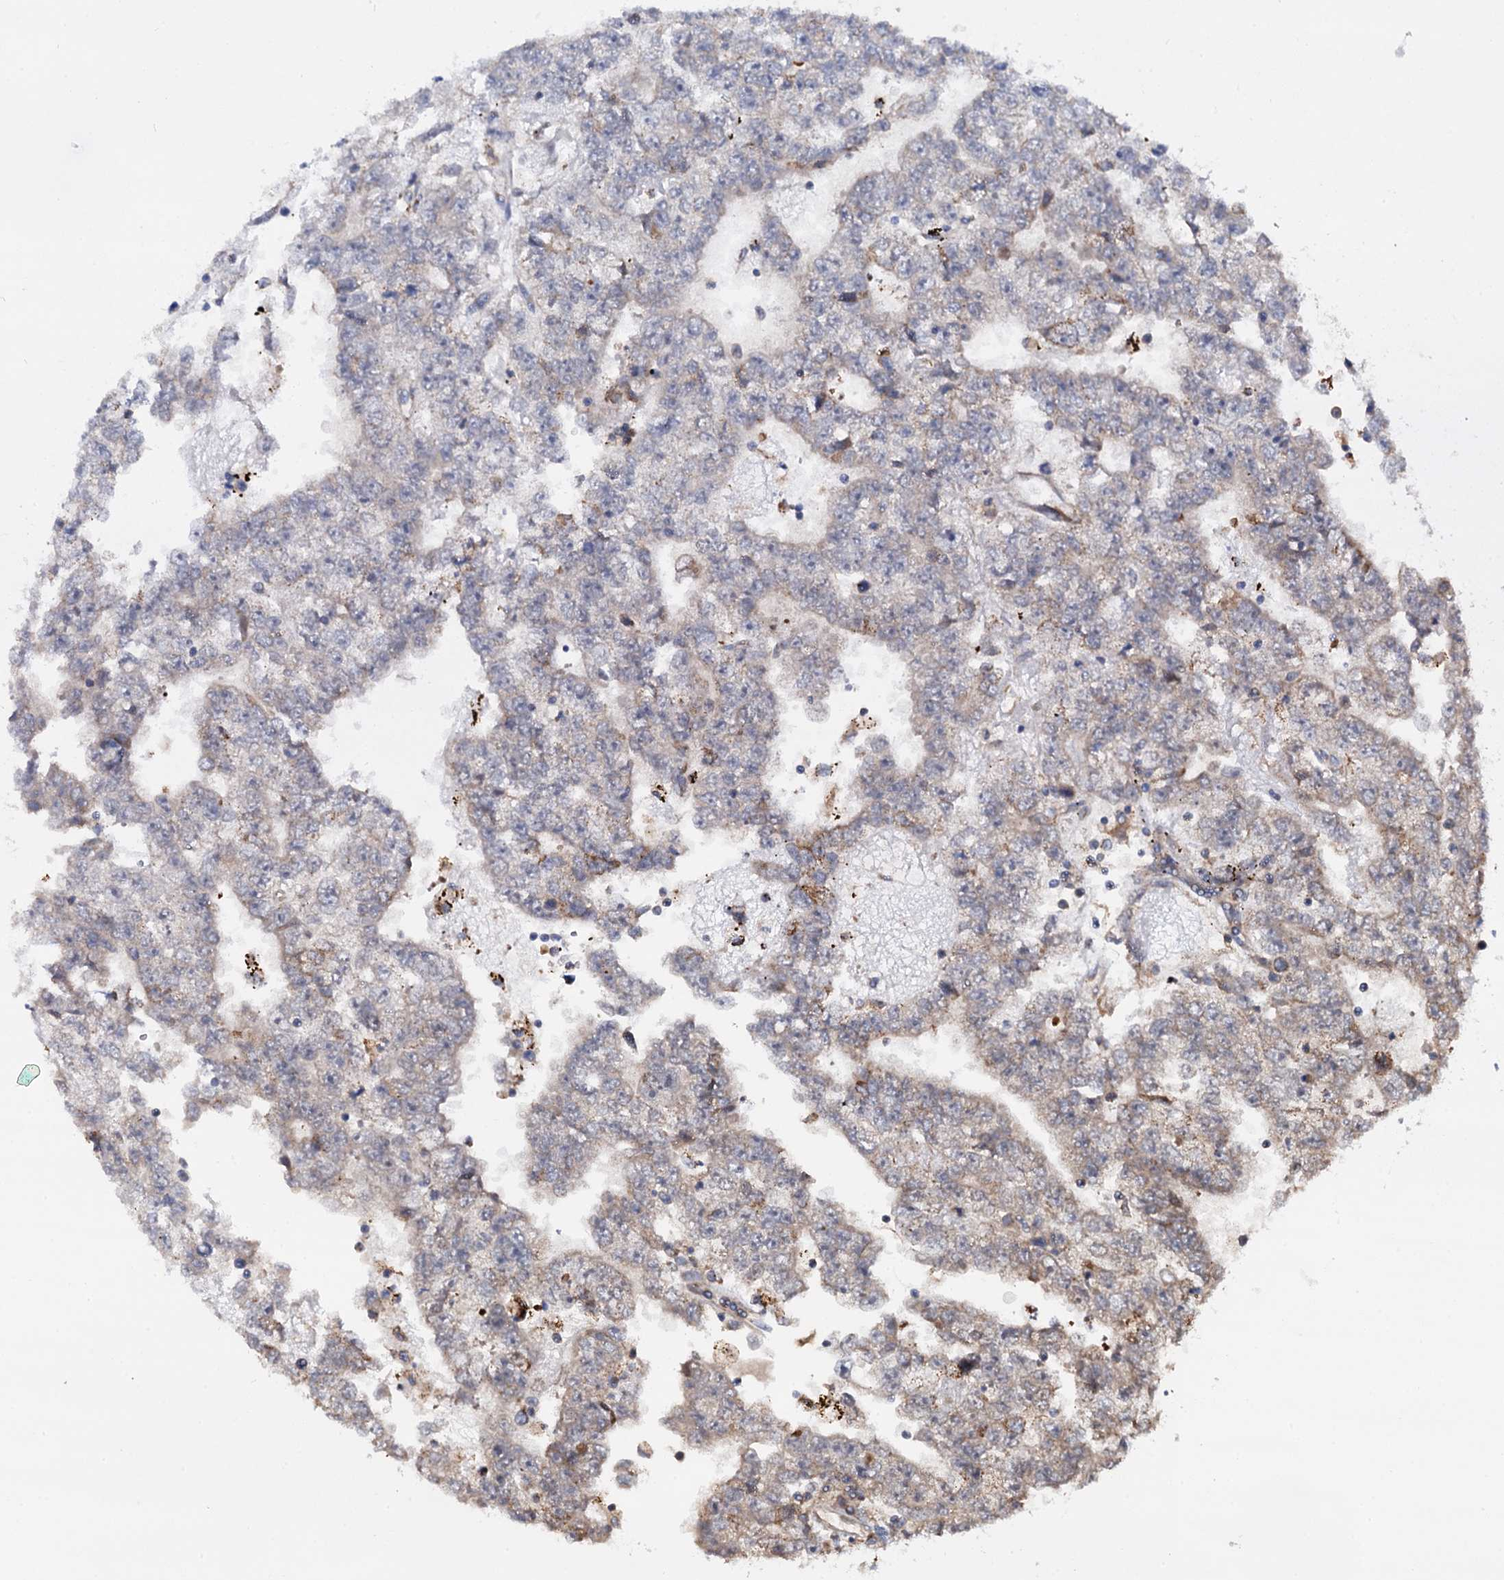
{"staining": {"intensity": "weak", "quantity": "25%-75%", "location": "cytoplasmic/membranous"}, "tissue": "testis cancer", "cell_type": "Tumor cells", "image_type": "cancer", "snomed": [{"axis": "morphology", "description": "Carcinoma, Embryonal, NOS"}, {"axis": "topography", "description": "Testis"}], "caption": "DAB (3,3'-diaminobenzidine) immunohistochemical staining of human testis cancer (embryonal carcinoma) shows weak cytoplasmic/membranous protein staining in about 25%-75% of tumor cells. The protein is stained brown, and the nuclei are stained in blue (DAB (3,3'-diaminobenzidine) IHC with brightfield microscopy, high magnification).", "gene": "UFM1", "patient": {"sex": "male", "age": 25}}